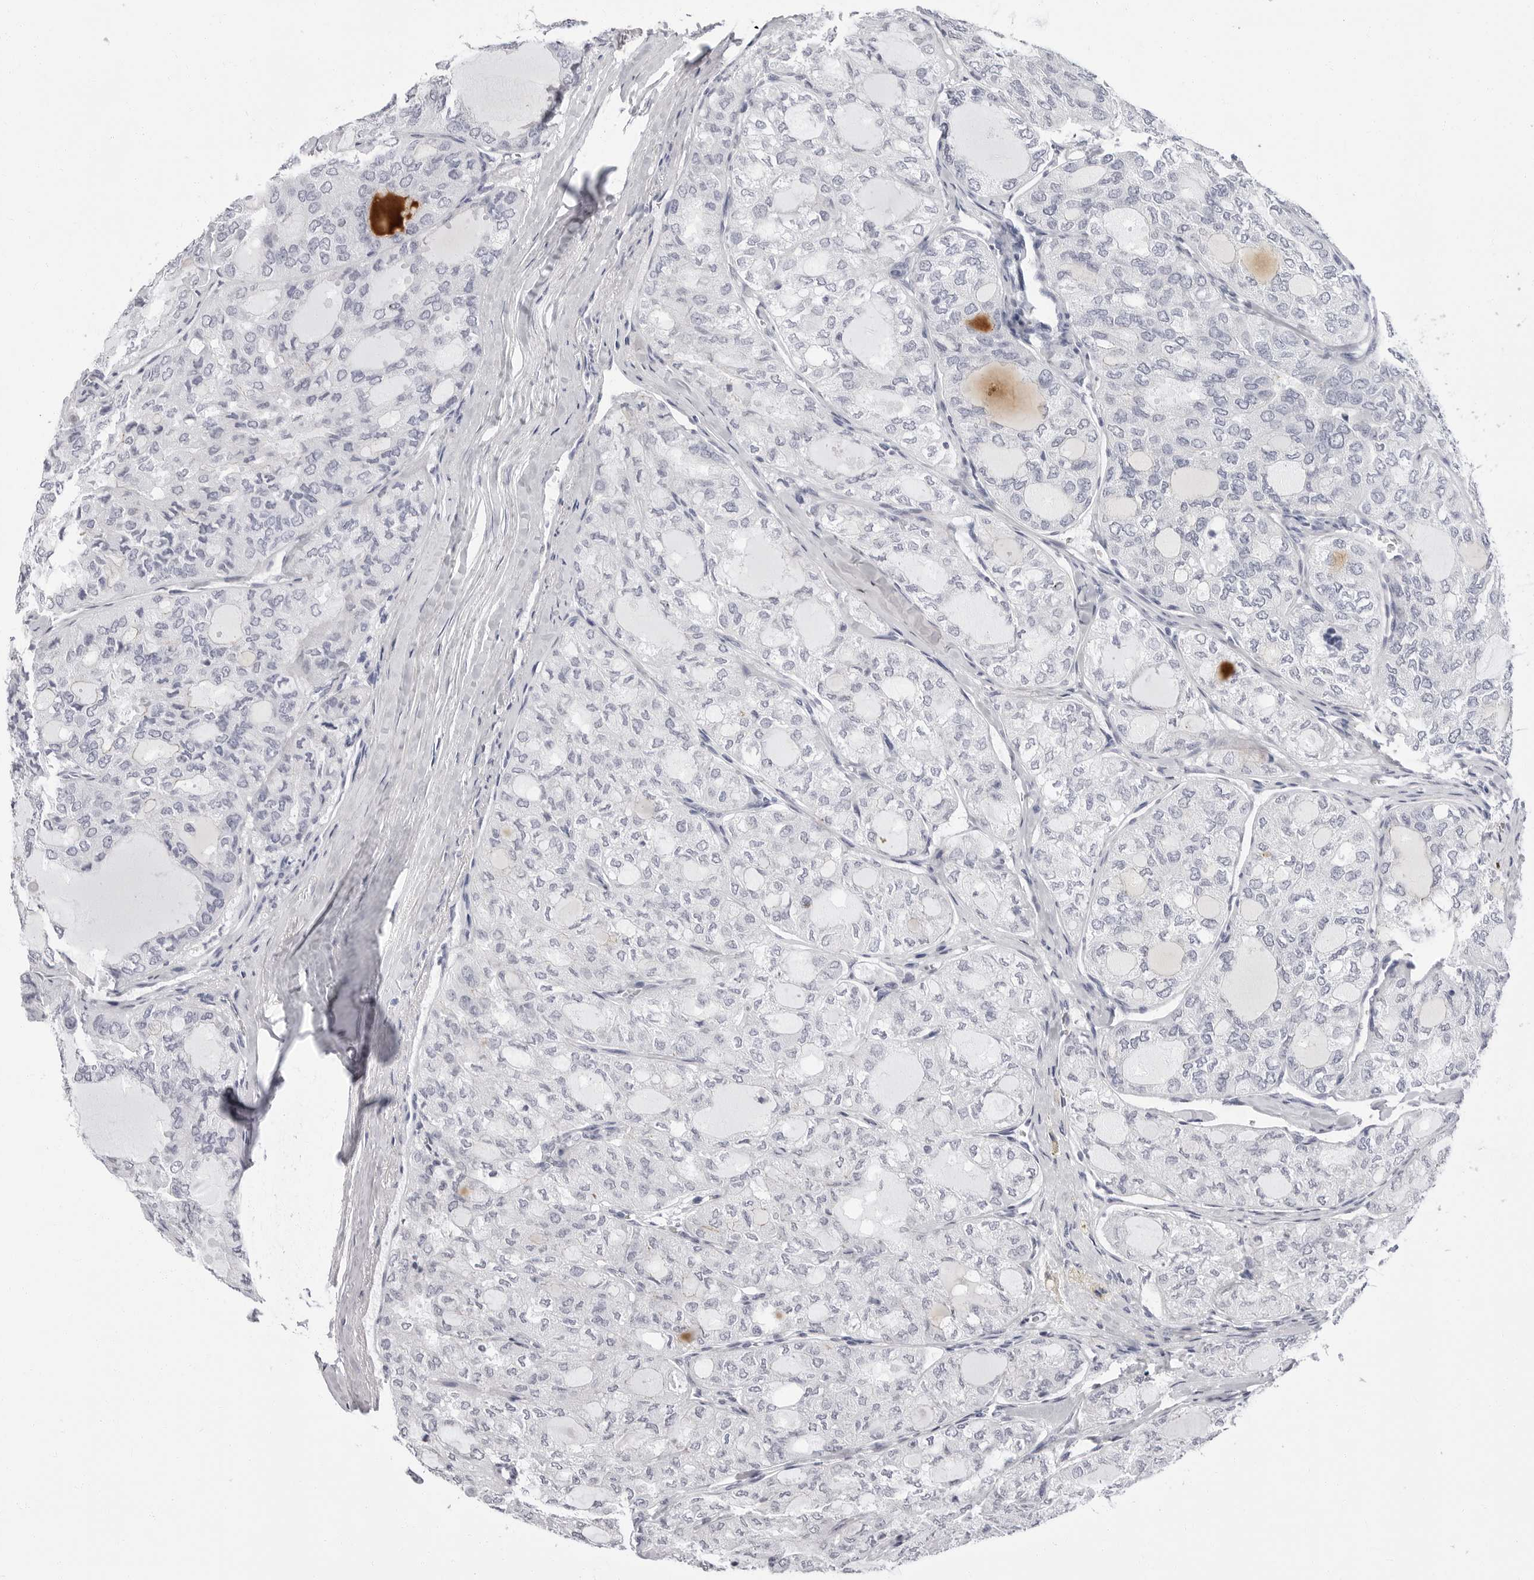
{"staining": {"intensity": "negative", "quantity": "none", "location": "none"}, "tissue": "thyroid cancer", "cell_type": "Tumor cells", "image_type": "cancer", "snomed": [{"axis": "morphology", "description": "Follicular adenoma carcinoma, NOS"}, {"axis": "topography", "description": "Thyroid gland"}], "caption": "The histopathology image displays no significant expression in tumor cells of follicular adenoma carcinoma (thyroid). (DAB immunohistochemistry visualized using brightfield microscopy, high magnification).", "gene": "ERICH3", "patient": {"sex": "male", "age": 75}}